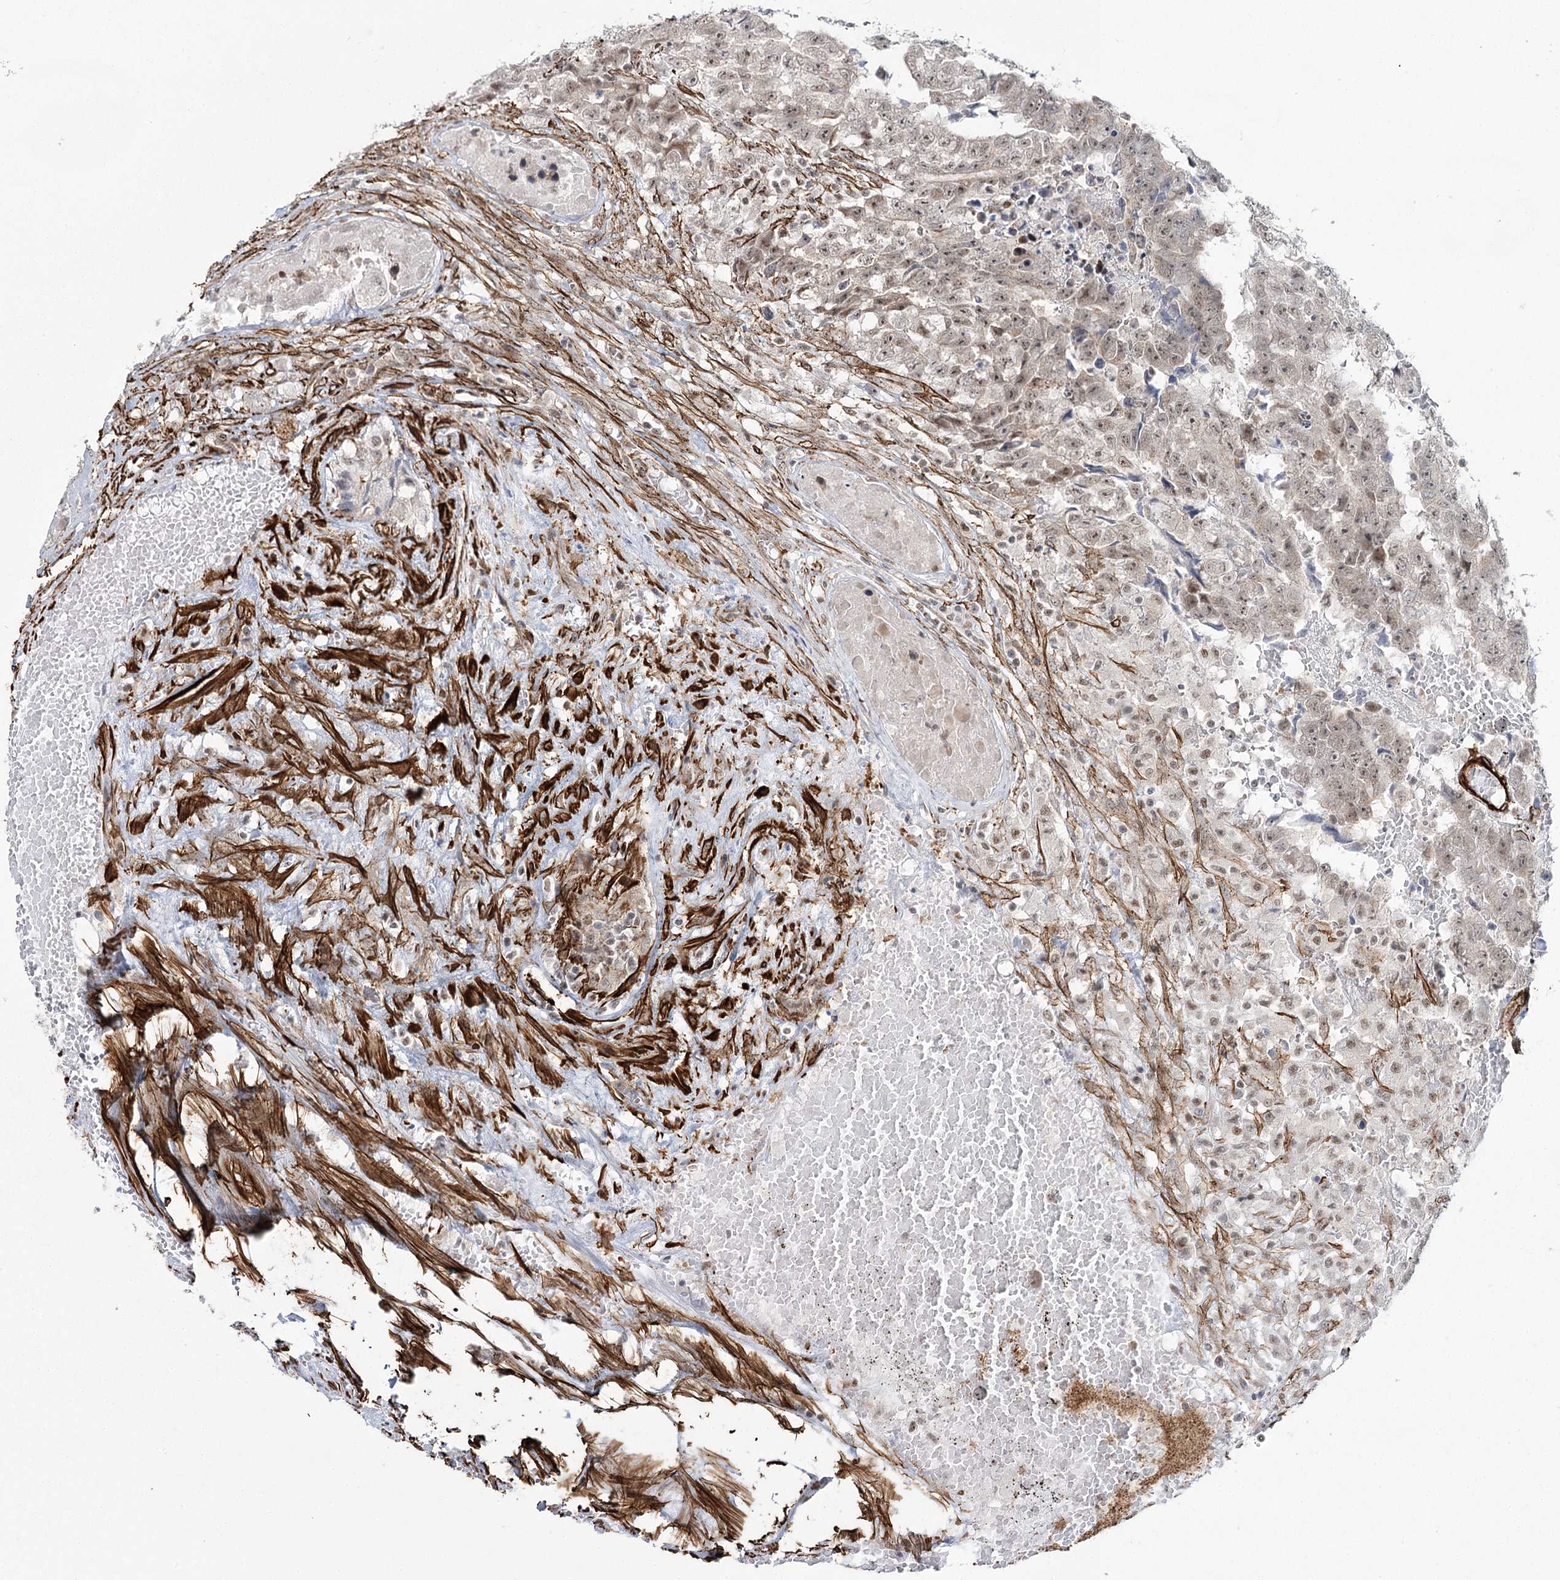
{"staining": {"intensity": "weak", "quantity": ">75%", "location": "nuclear"}, "tissue": "testis cancer", "cell_type": "Tumor cells", "image_type": "cancer", "snomed": [{"axis": "morphology", "description": "Carcinoma, Embryonal, NOS"}, {"axis": "topography", "description": "Testis"}], "caption": "Immunohistochemical staining of human testis embryonal carcinoma displays low levels of weak nuclear positivity in about >75% of tumor cells.", "gene": "CWF19L1", "patient": {"sex": "male", "age": 25}}